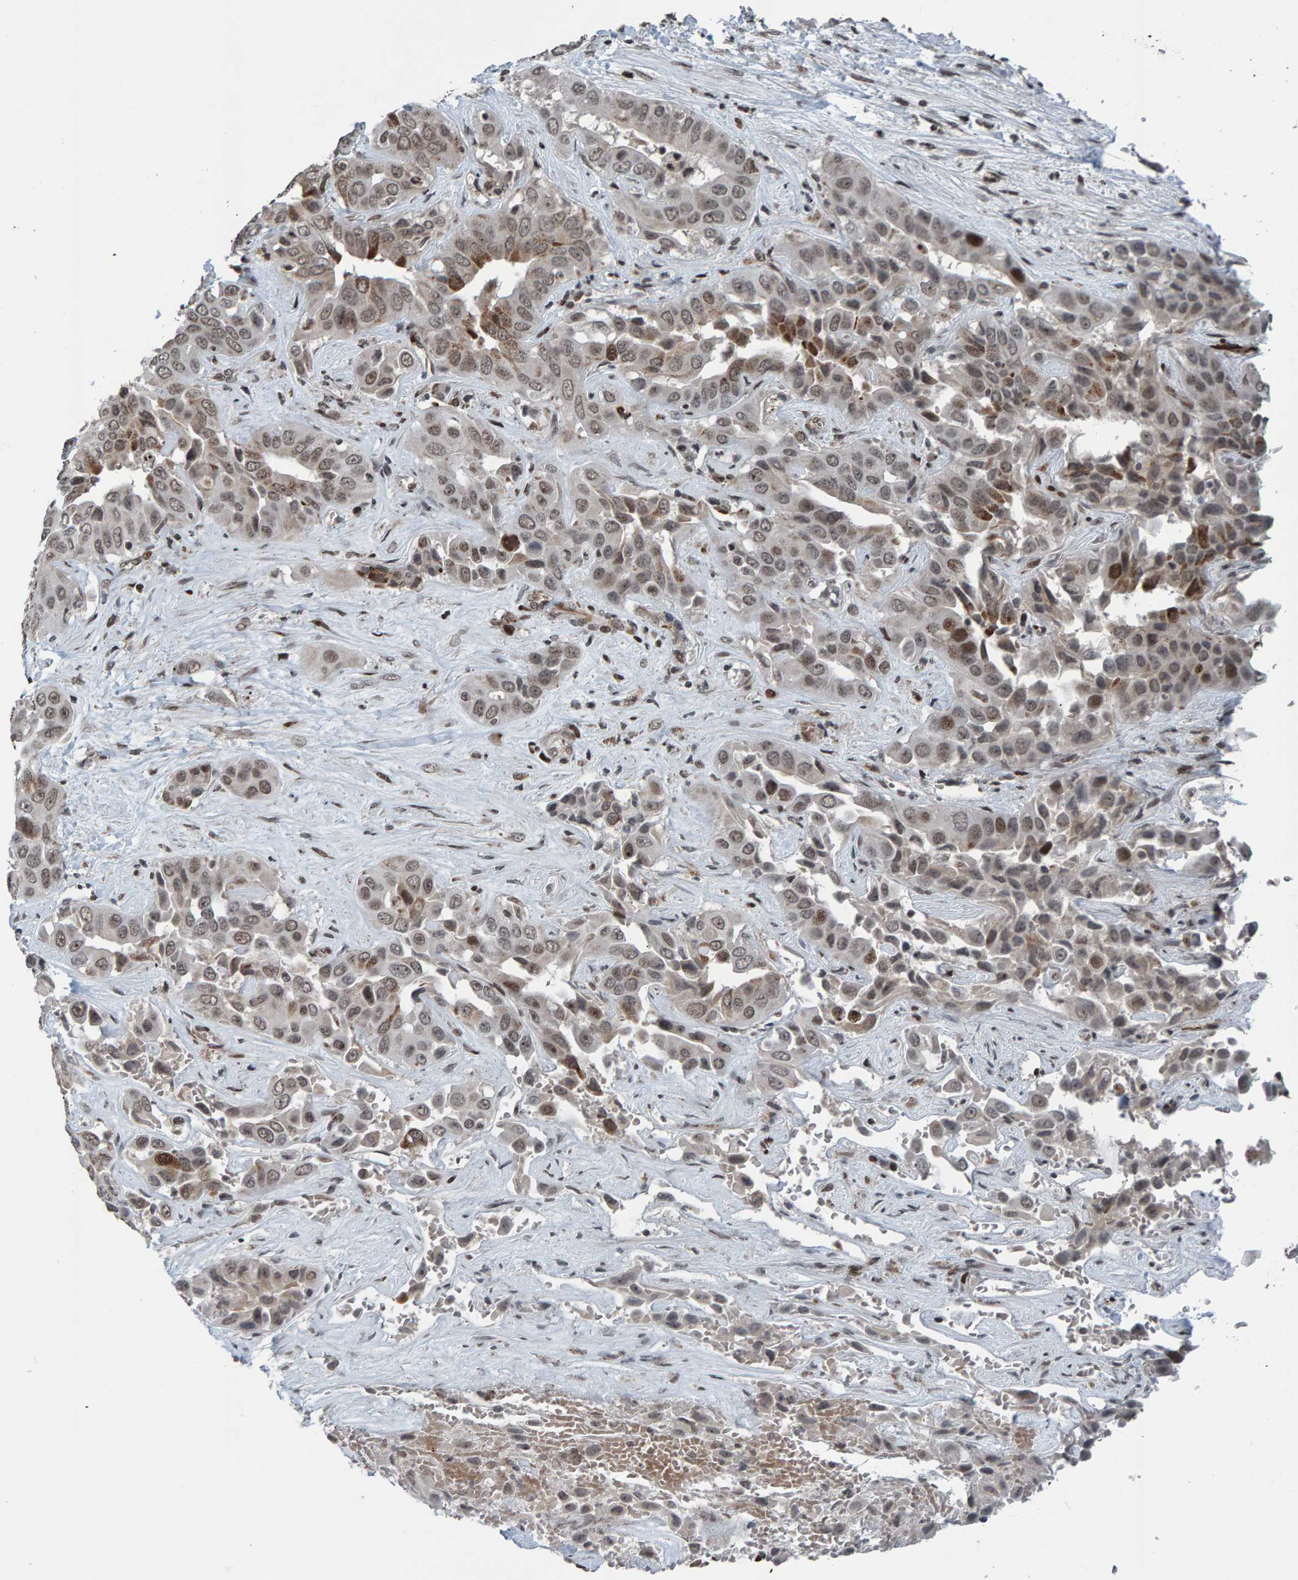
{"staining": {"intensity": "weak", "quantity": "25%-75%", "location": "cytoplasmic/membranous,nuclear"}, "tissue": "liver cancer", "cell_type": "Tumor cells", "image_type": "cancer", "snomed": [{"axis": "morphology", "description": "Cholangiocarcinoma"}, {"axis": "topography", "description": "Liver"}], "caption": "A brown stain labels weak cytoplasmic/membranous and nuclear expression of a protein in liver cancer tumor cells.", "gene": "ZNF366", "patient": {"sex": "female", "age": 52}}